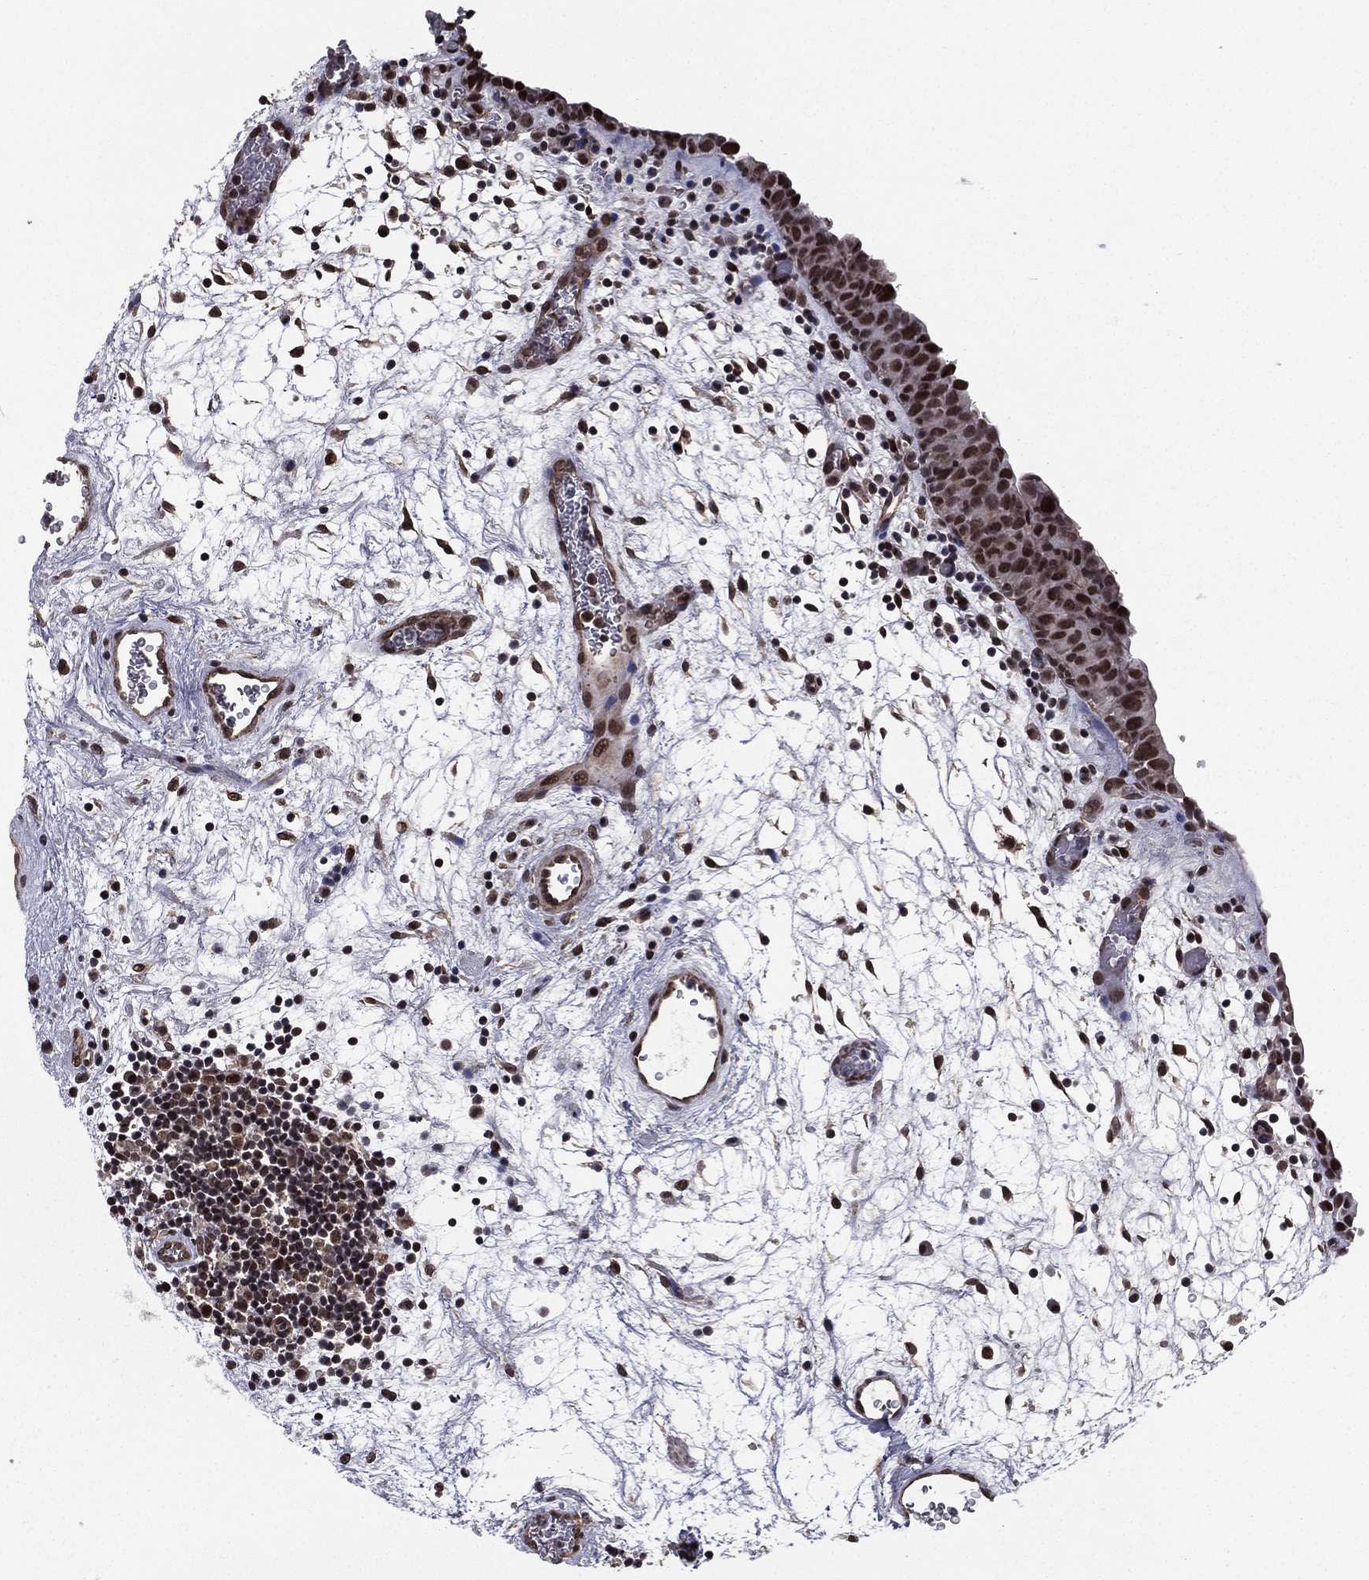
{"staining": {"intensity": "moderate", "quantity": ">75%", "location": "cytoplasmic/membranous,nuclear"}, "tissue": "urinary bladder", "cell_type": "Urothelial cells", "image_type": "normal", "snomed": [{"axis": "morphology", "description": "Normal tissue, NOS"}, {"axis": "topography", "description": "Urinary bladder"}], "caption": "Immunohistochemistry (IHC) staining of benign urinary bladder, which shows medium levels of moderate cytoplasmic/membranous,nuclear positivity in about >75% of urothelial cells indicating moderate cytoplasmic/membranous,nuclear protein positivity. The staining was performed using DAB (3,3'-diaminobenzidine) (brown) for protein detection and nuclei were counterstained in hematoxylin (blue).", "gene": "RARB", "patient": {"sex": "male", "age": 37}}